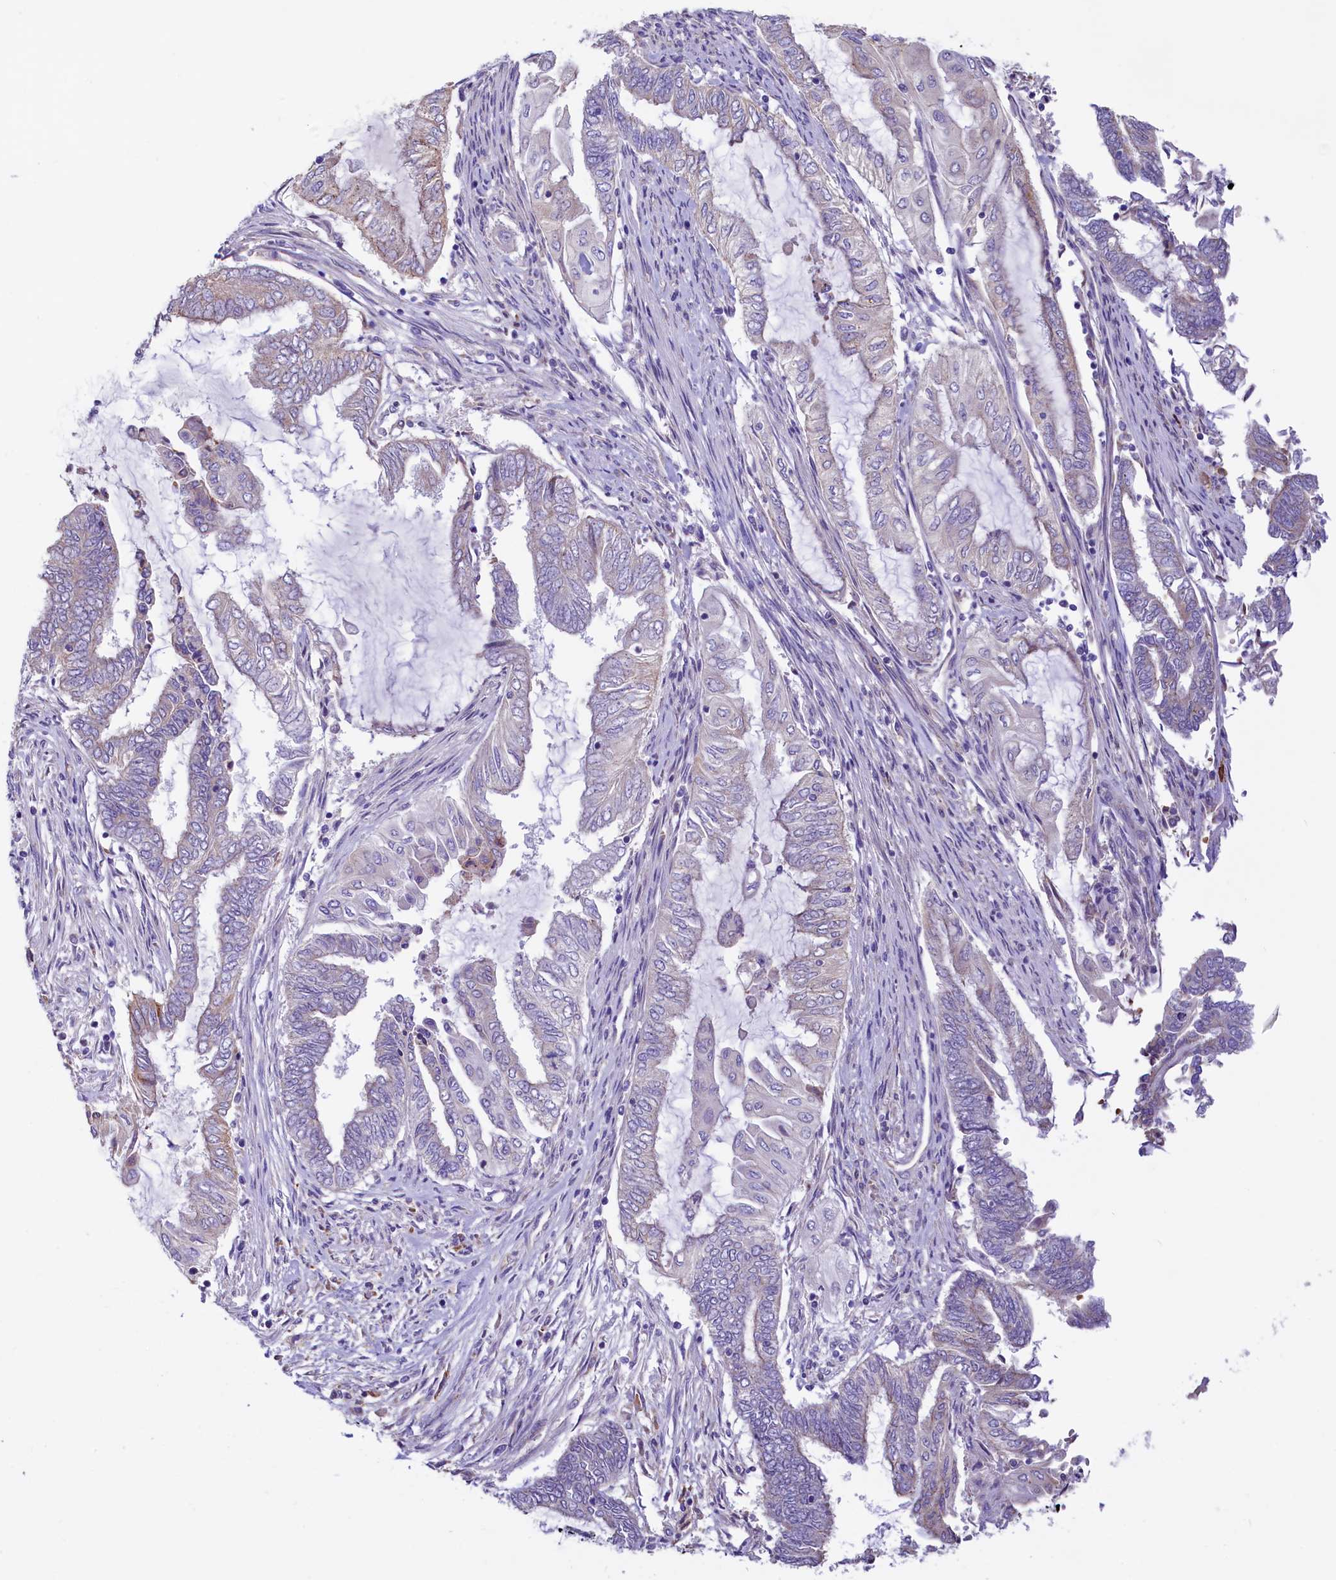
{"staining": {"intensity": "negative", "quantity": "none", "location": "none"}, "tissue": "endometrial cancer", "cell_type": "Tumor cells", "image_type": "cancer", "snomed": [{"axis": "morphology", "description": "Adenocarcinoma, NOS"}, {"axis": "topography", "description": "Uterus"}, {"axis": "topography", "description": "Endometrium"}], "caption": "Immunohistochemical staining of endometrial adenocarcinoma demonstrates no significant positivity in tumor cells.", "gene": "HPS6", "patient": {"sex": "female", "age": 70}}